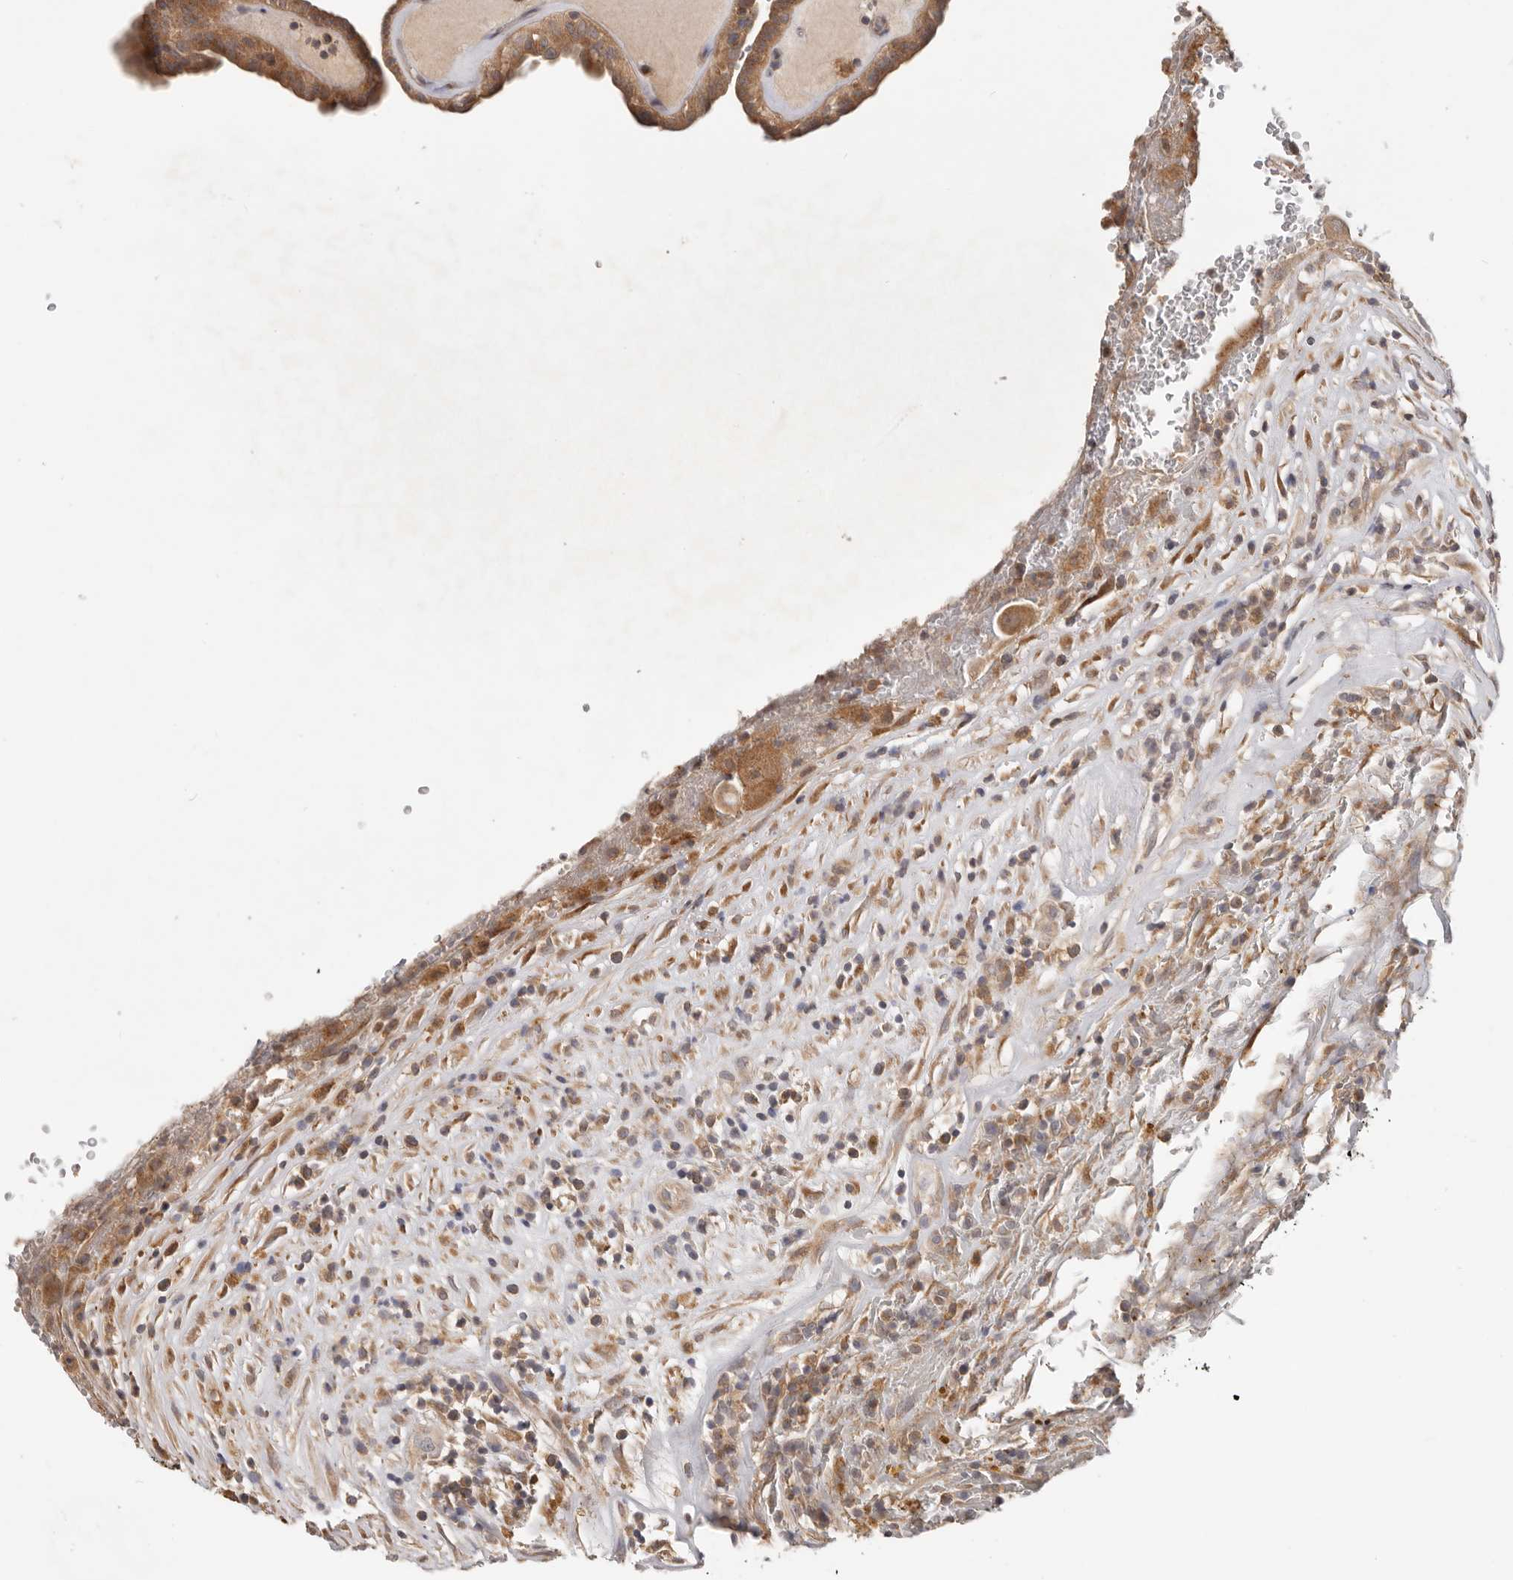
{"staining": {"intensity": "moderate", "quantity": ">75%", "location": "cytoplasmic/membranous"}, "tissue": "thyroid cancer", "cell_type": "Tumor cells", "image_type": "cancer", "snomed": [{"axis": "morphology", "description": "Papillary adenocarcinoma, NOS"}, {"axis": "topography", "description": "Thyroid gland"}], "caption": "DAB (3,3'-diaminobenzidine) immunohistochemical staining of thyroid cancer (papillary adenocarcinoma) reveals moderate cytoplasmic/membranous protein positivity in about >75% of tumor cells.", "gene": "LRP6", "patient": {"sex": "male", "age": 77}}